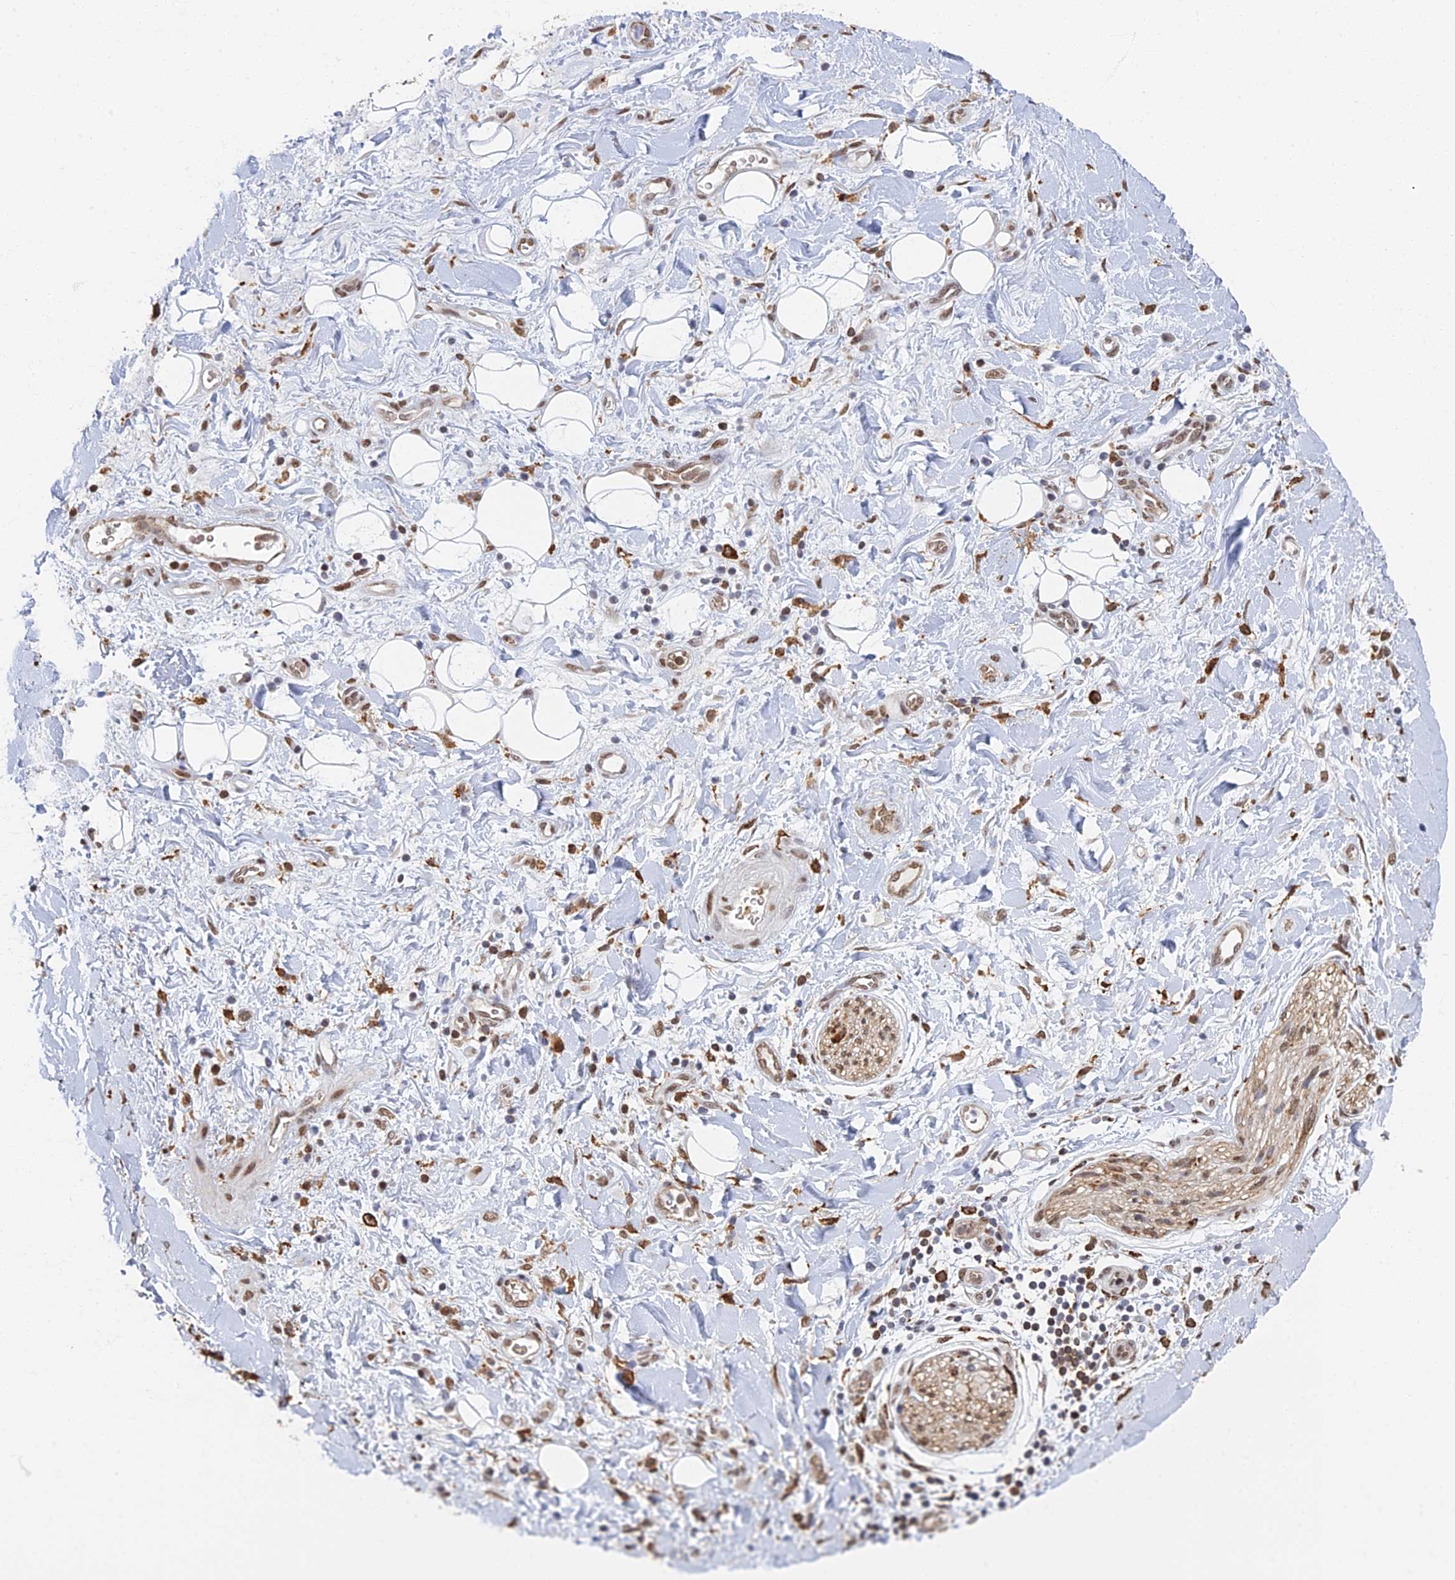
{"staining": {"intensity": "moderate", "quantity": ">75%", "location": "nuclear"}, "tissue": "adipose tissue", "cell_type": "Adipocytes", "image_type": "normal", "snomed": [{"axis": "morphology", "description": "Normal tissue, NOS"}, {"axis": "morphology", "description": "Adenocarcinoma, NOS"}, {"axis": "topography", "description": "Pancreas"}, {"axis": "topography", "description": "Peripheral nerve tissue"}], "caption": "IHC (DAB) staining of unremarkable adipose tissue displays moderate nuclear protein staining in approximately >75% of adipocytes. The staining was performed using DAB to visualize the protein expression in brown, while the nuclei were stained in blue with hematoxylin (Magnification: 20x).", "gene": "GPATCH1", "patient": {"sex": "male", "age": 59}}